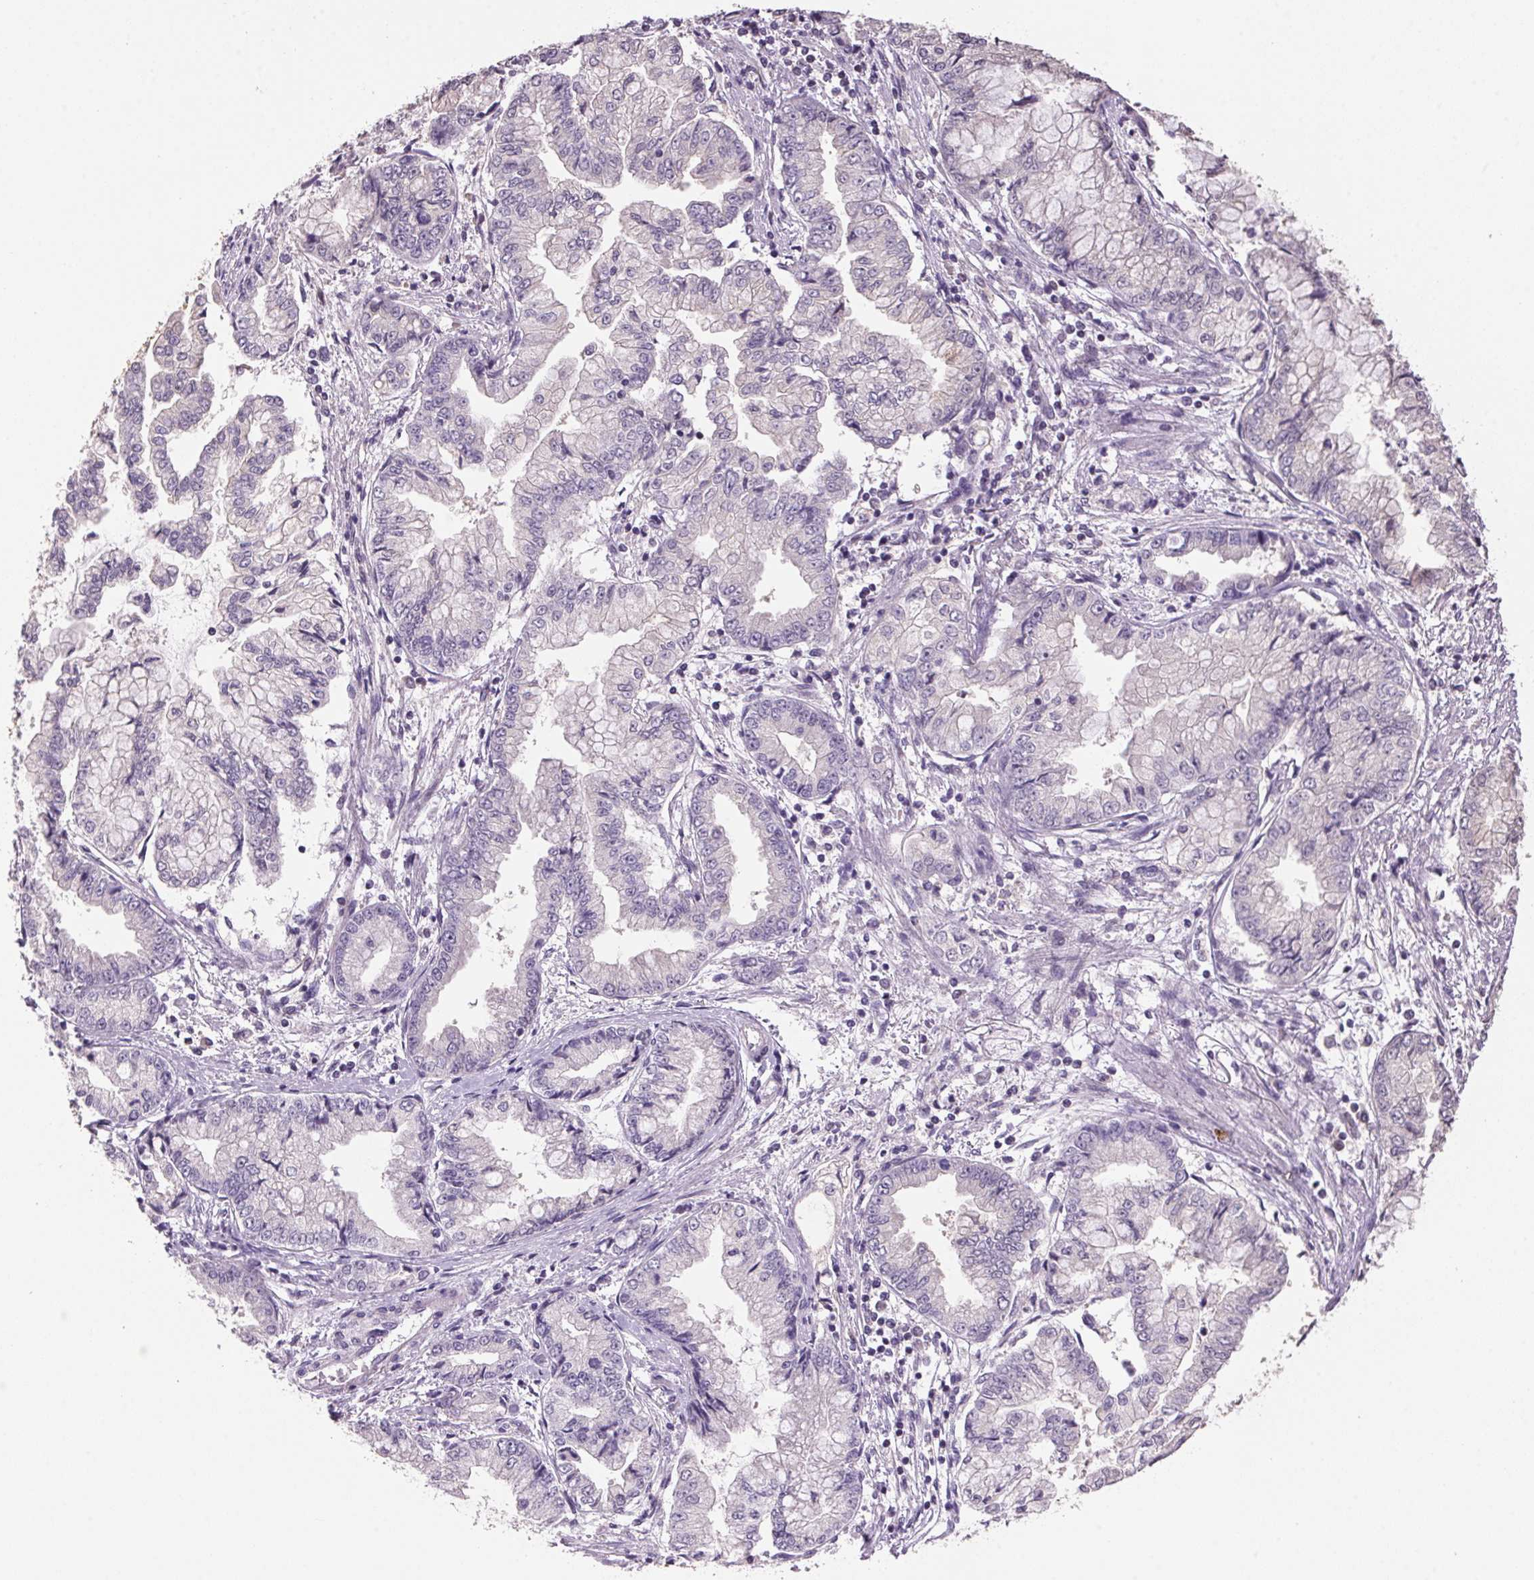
{"staining": {"intensity": "negative", "quantity": "none", "location": "none"}, "tissue": "stomach cancer", "cell_type": "Tumor cells", "image_type": "cancer", "snomed": [{"axis": "morphology", "description": "Adenocarcinoma, NOS"}, {"axis": "topography", "description": "Stomach, upper"}], "caption": "This photomicrograph is of adenocarcinoma (stomach) stained with IHC to label a protein in brown with the nuclei are counter-stained blue. There is no staining in tumor cells. (DAB (3,3'-diaminobenzidine) IHC, high magnification).", "gene": "VWA3B", "patient": {"sex": "female", "age": 74}}